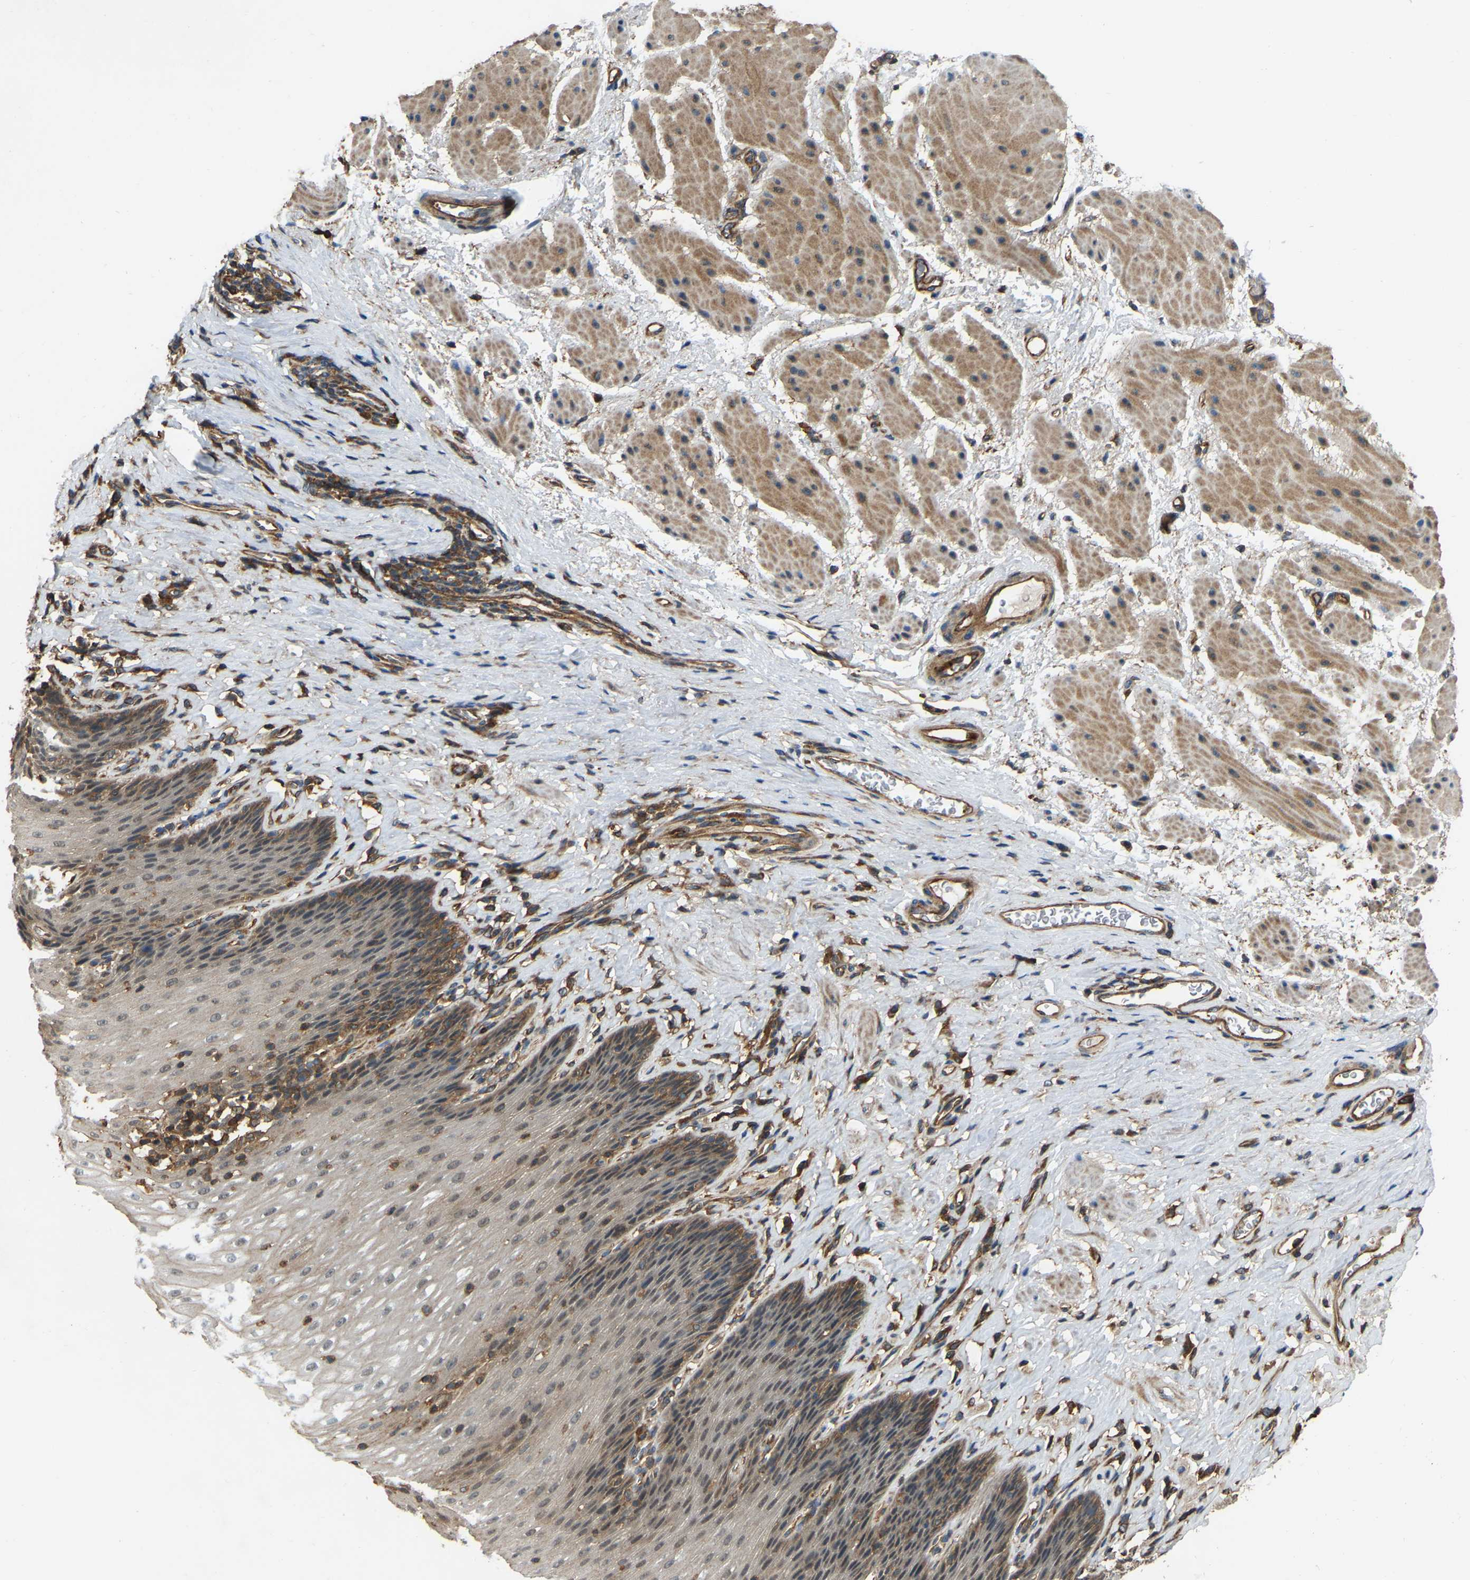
{"staining": {"intensity": "moderate", "quantity": "25%-75%", "location": "cytoplasmic/membranous"}, "tissue": "esophagus", "cell_type": "Squamous epithelial cells", "image_type": "normal", "snomed": [{"axis": "morphology", "description": "Normal tissue, NOS"}, {"axis": "topography", "description": "Esophagus"}], "caption": "The image reveals immunohistochemical staining of benign esophagus. There is moderate cytoplasmic/membranous expression is present in about 25%-75% of squamous epithelial cells. The protein is shown in brown color, while the nuclei are stained blue.", "gene": "SAMD9L", "patient": {"sex": "female", "age": 61}}